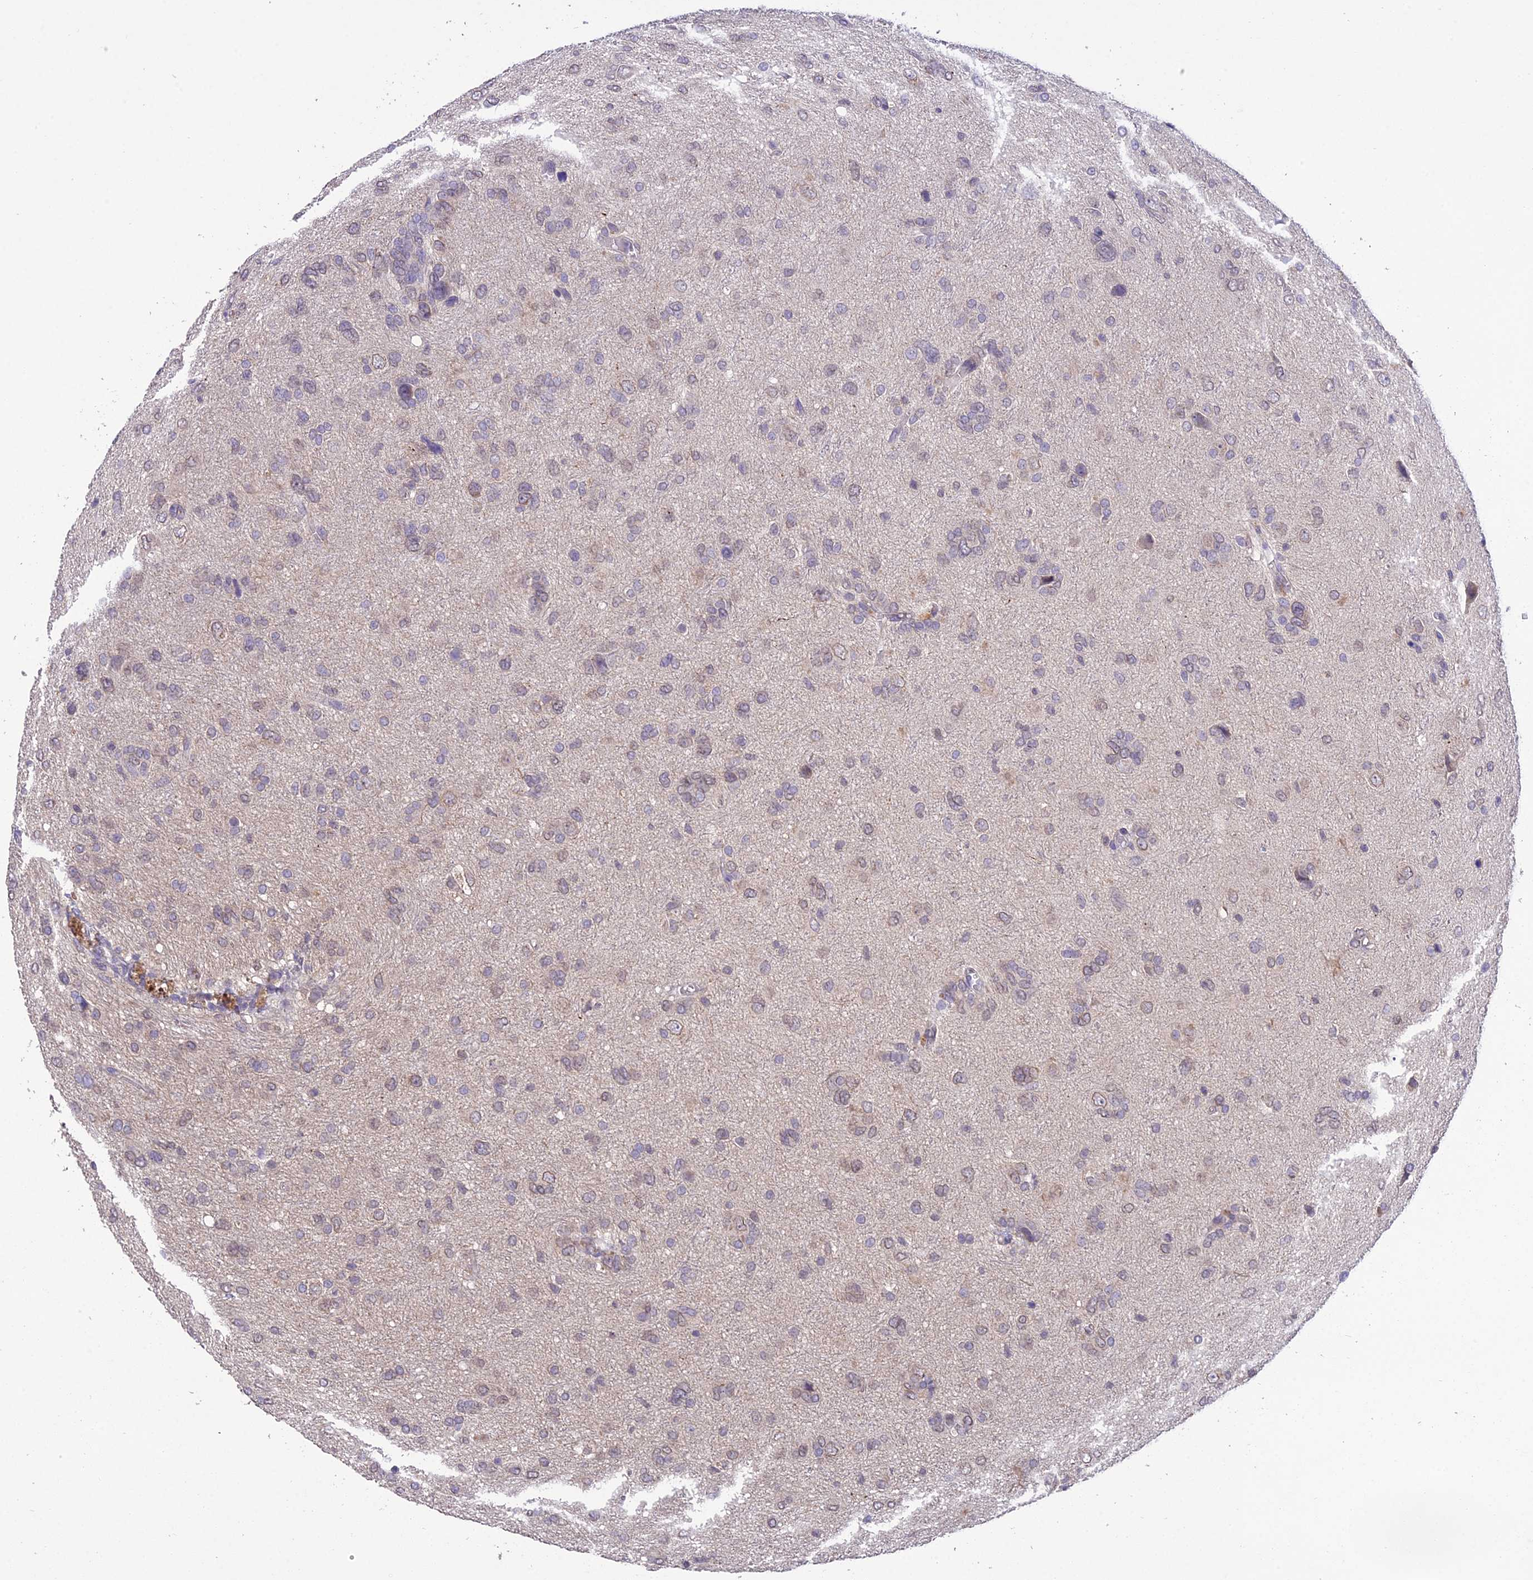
{"staining": {"intensity": "negative", "quantity": "none", "location": "none"}, "tissue": "glioma", "cell_type": "Tumor cells", "image_type": "cancer", "snomed": [{"axis": "morphology", "description": "Glioma, malignant, High grade"}, {"axis": "topography", "description": "Brain"}], "caption": "The IHC micrograph has no significant staining in tumor cells of glioma tissue.", "gene": "PGK1", "patient": {"sex": "female", "age": 59}}